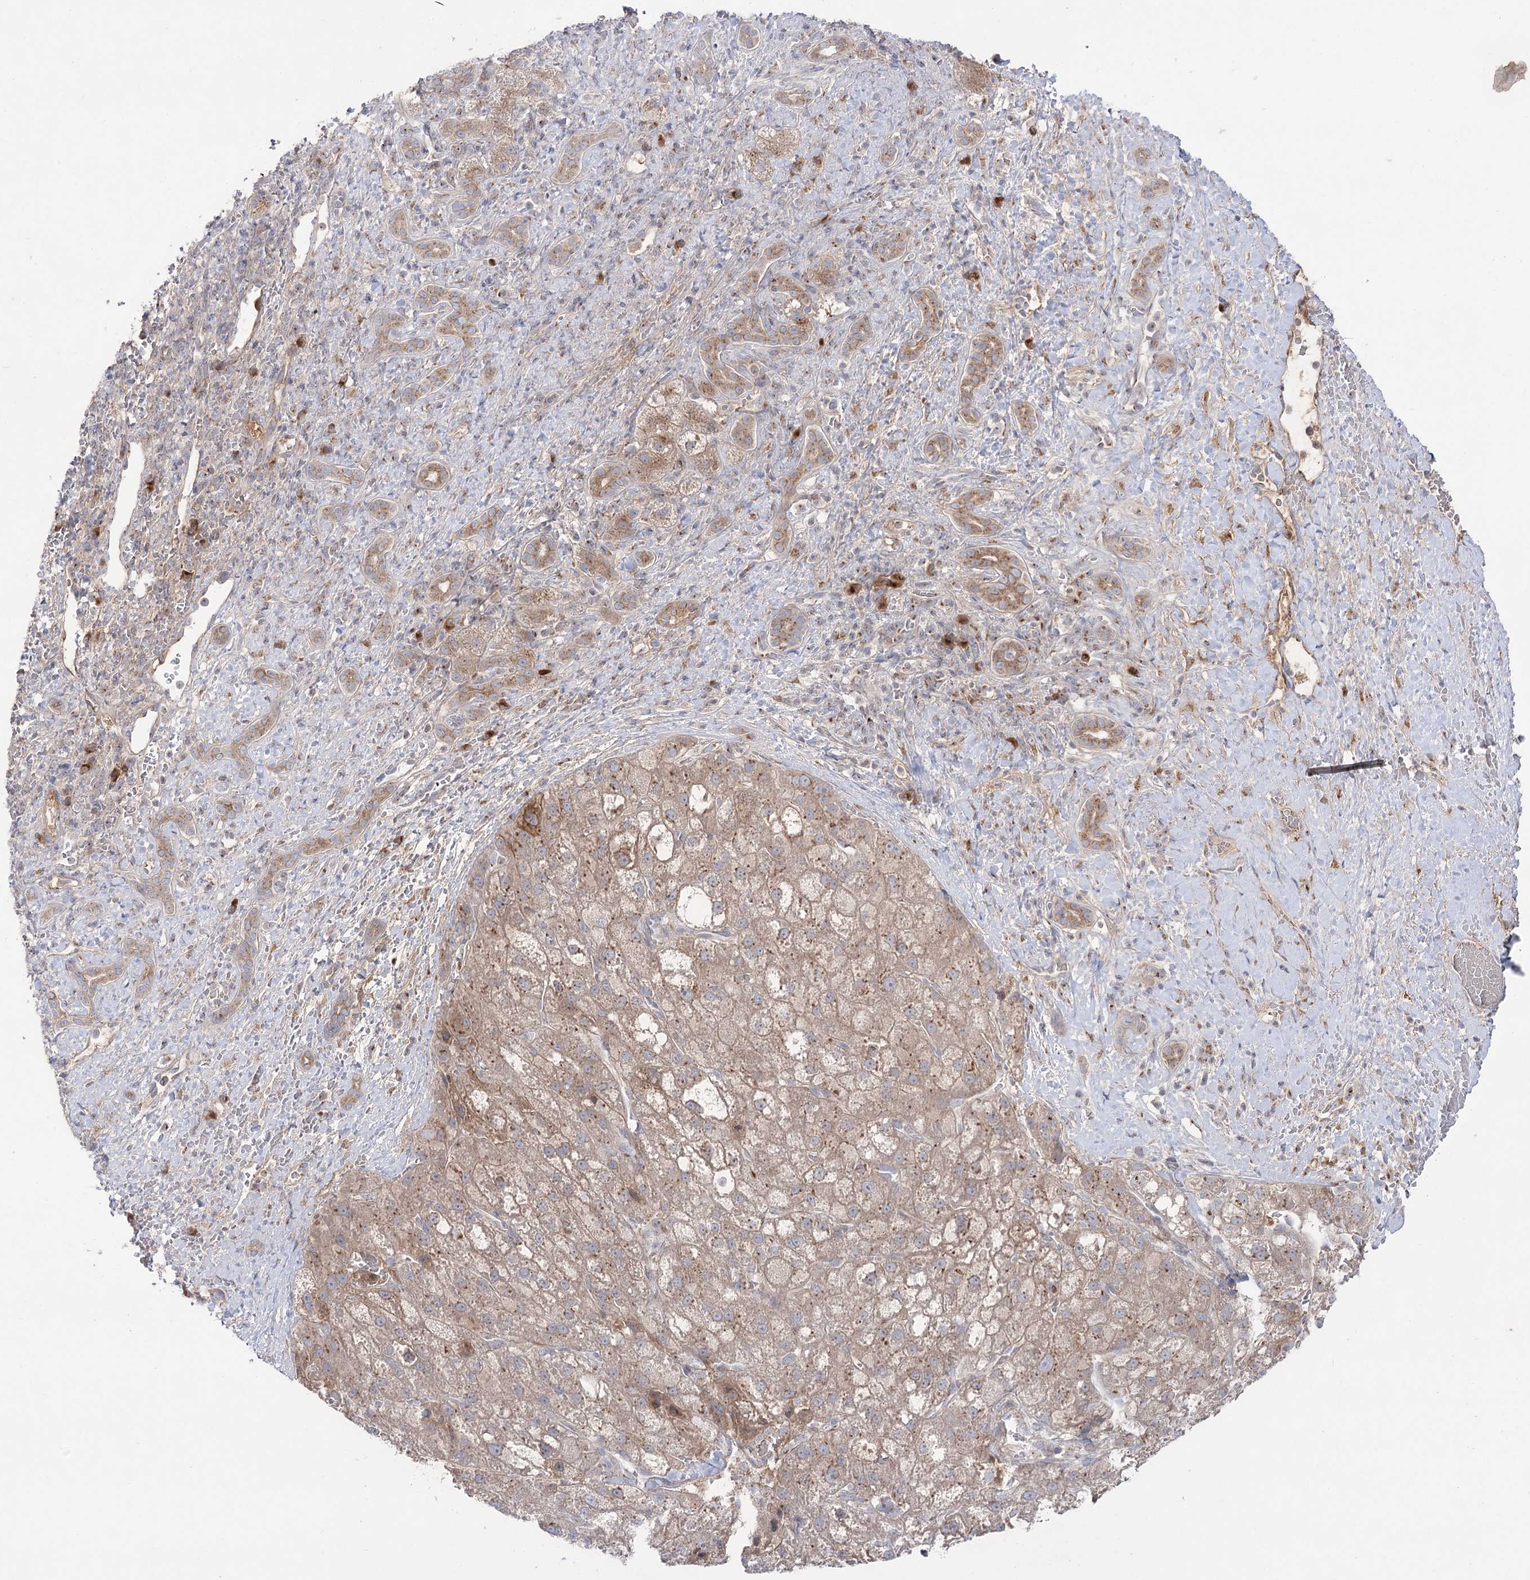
{"staining": {"intensity": "moderate", "quantity": ">75%", "location": "cytoplasmic/membranous"}, "tissue": "liver cancer", "cell_type": "Tumor cells", "image_type": "cancer", "snomed": [{"axis": "morphology", "description": "Normal tissue, NOS"}, {"axis": "morphology", "description": "Carcinoma, Hepatocellular, NOS"}, {"axis": "topography", "description": "Liver"}], "caption": "Human liver cancer stained with a brown dye displays moderate cytoplasmic/membranous positive staining in approximately >75% of tumor cells.", "gene": "GBF1", "patient": {"sex": "male", "age": 57}}